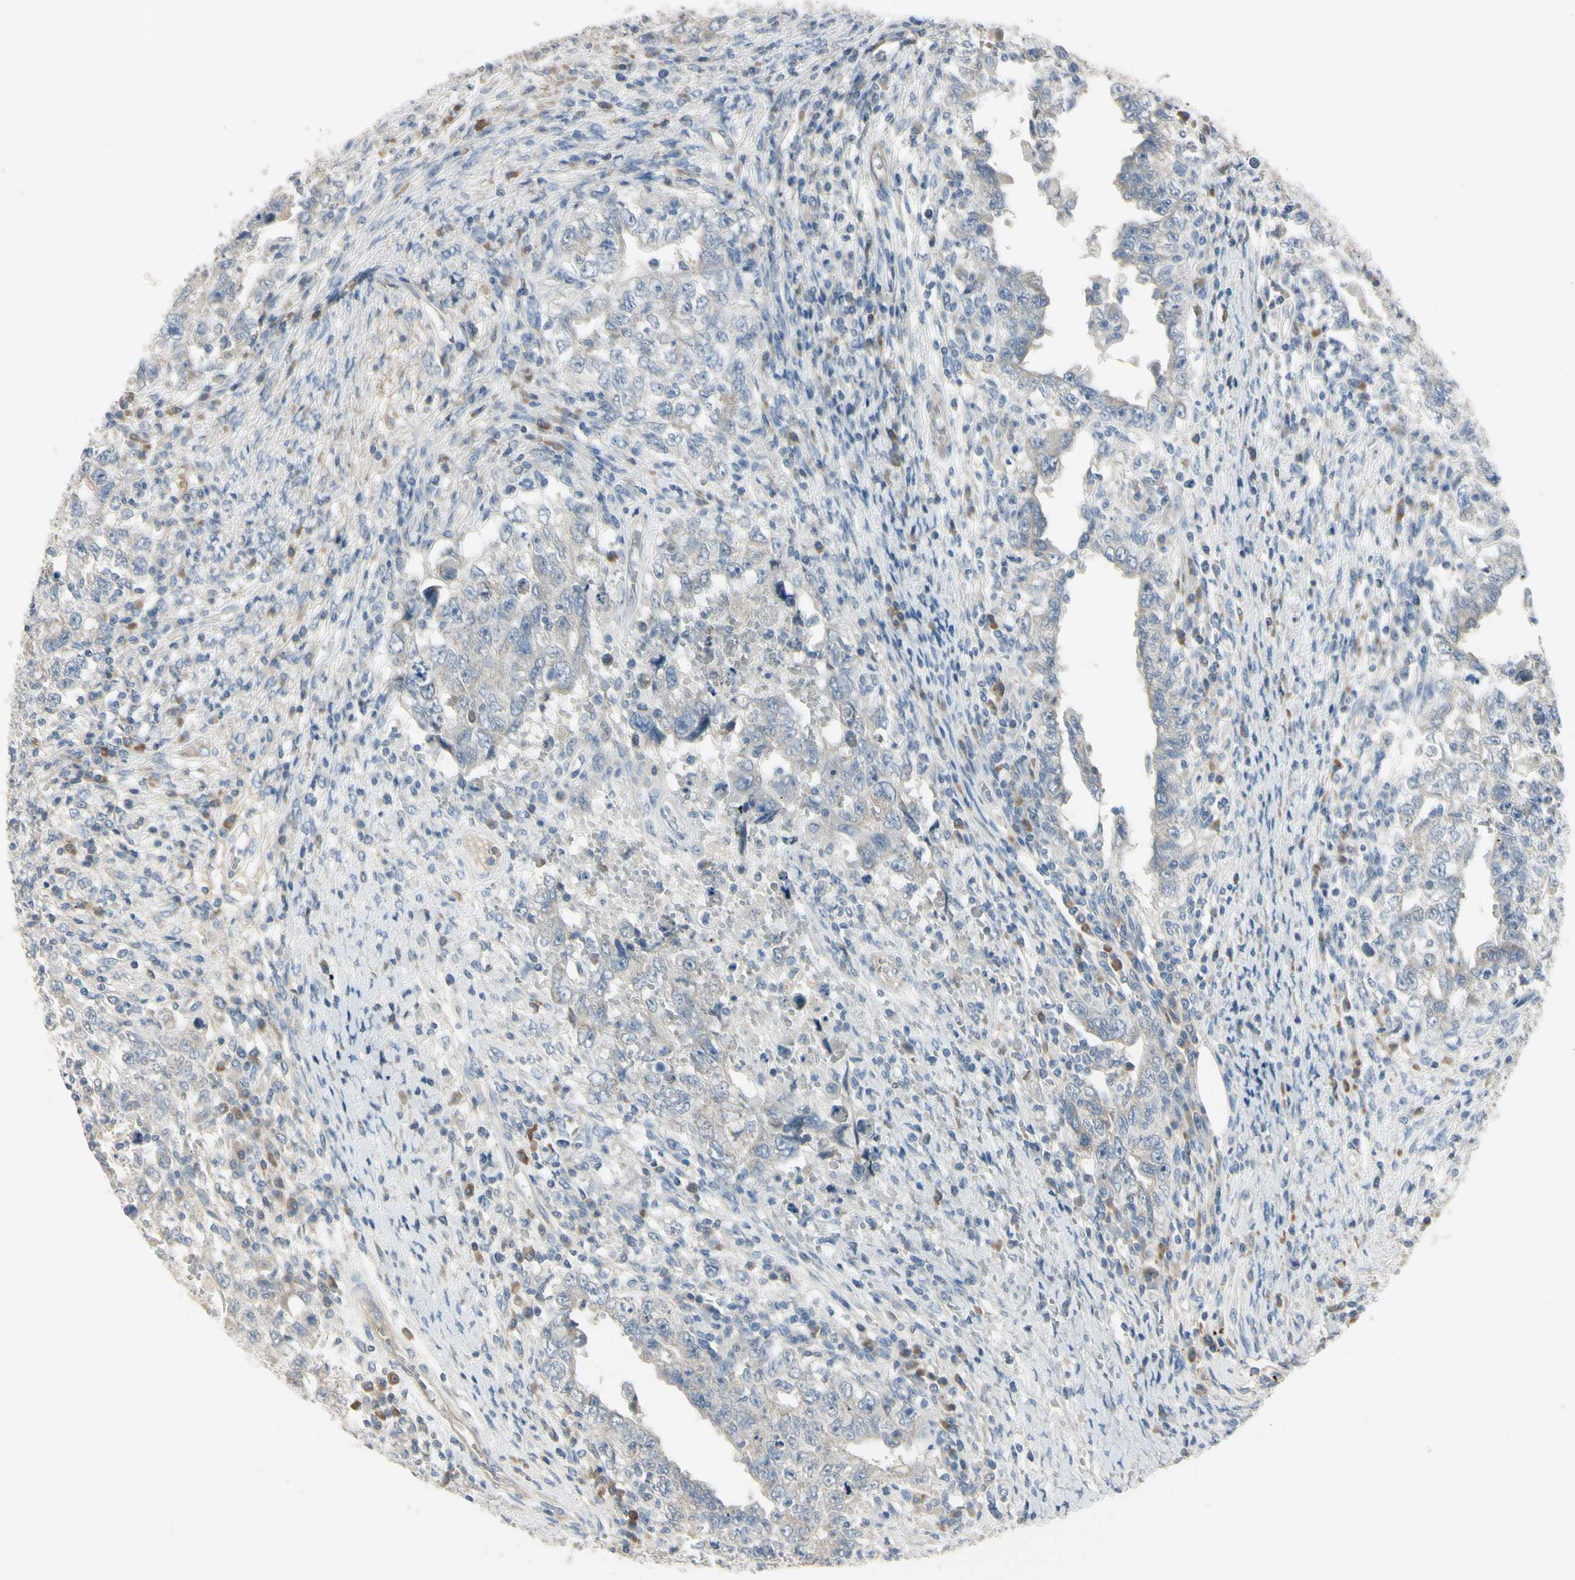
{"staining": {"intensity": "negative", "quantity": "none", "location": "none"}, "tissue": "testis cancer", "cell_type": "Tumor cells", "image_type": "cancer", "snomed": [{"axis": "morphology", "description": "Carcinoma, Embryonal, NOS"}, {"axis": "topography", "description": "Testis"}], "caption": "Tumor cells are negative for protein expression in human embryonal carcinoma (testis).", "gene": "AATK", "patient": {"sex": "male", "age": 26}}